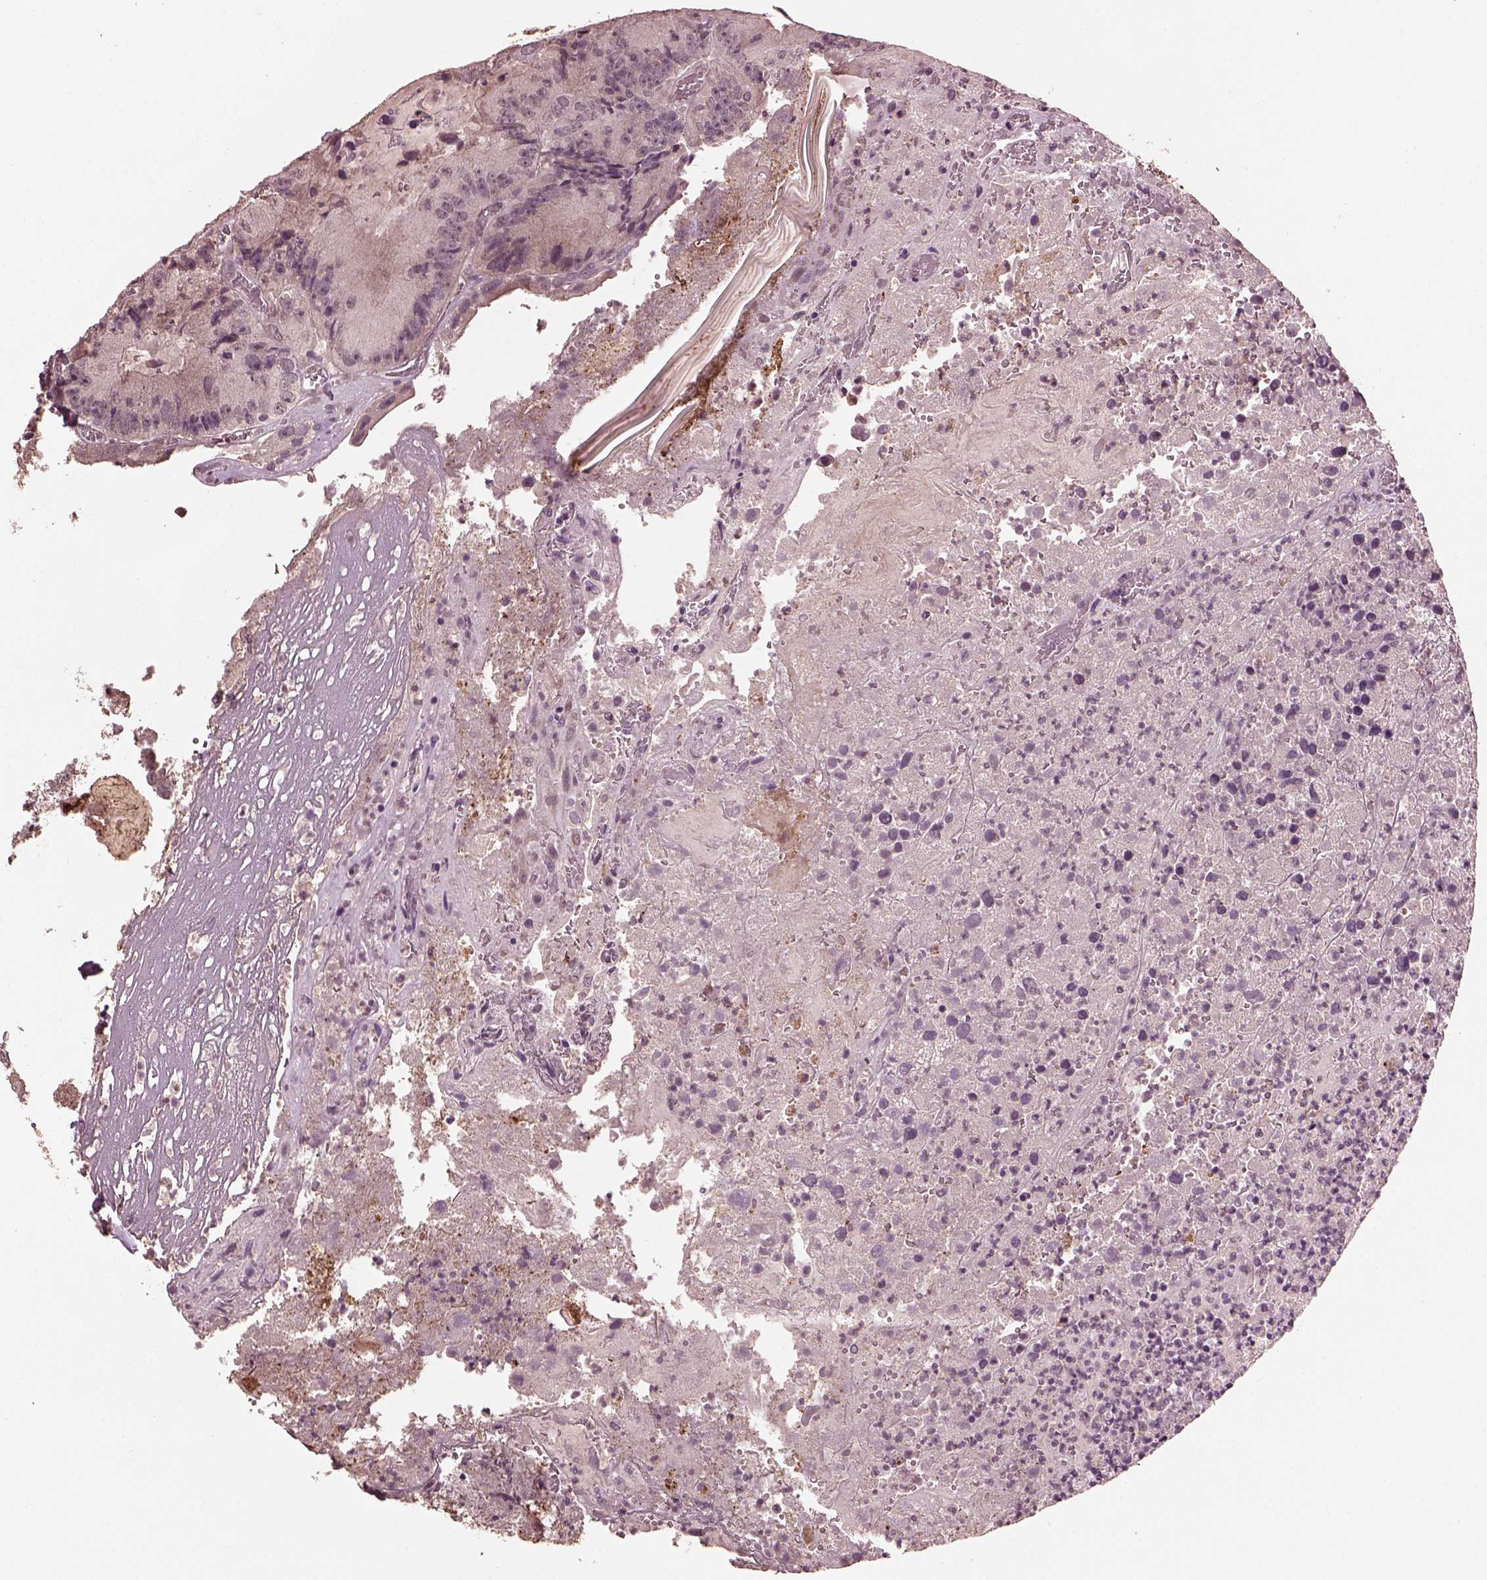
{"staining": {"intensity": "negative", "quantity": "none", "location": "none"}, "tissue": "colorectal cancer", "cell_type": "Tumor cells", "image_type": "cancer", "snomed": [{"axis": "morphology", "description": "Adenocarcinoma, NOS"}, {"axis": "topography", "description": "Colon"}], "caption": "A photomicrograph of human colorectal adenocarcinoma is negative for staining in tumor cells.", "gene": "IL18RAP", "patient": {"sex": "female", "age": 86}}